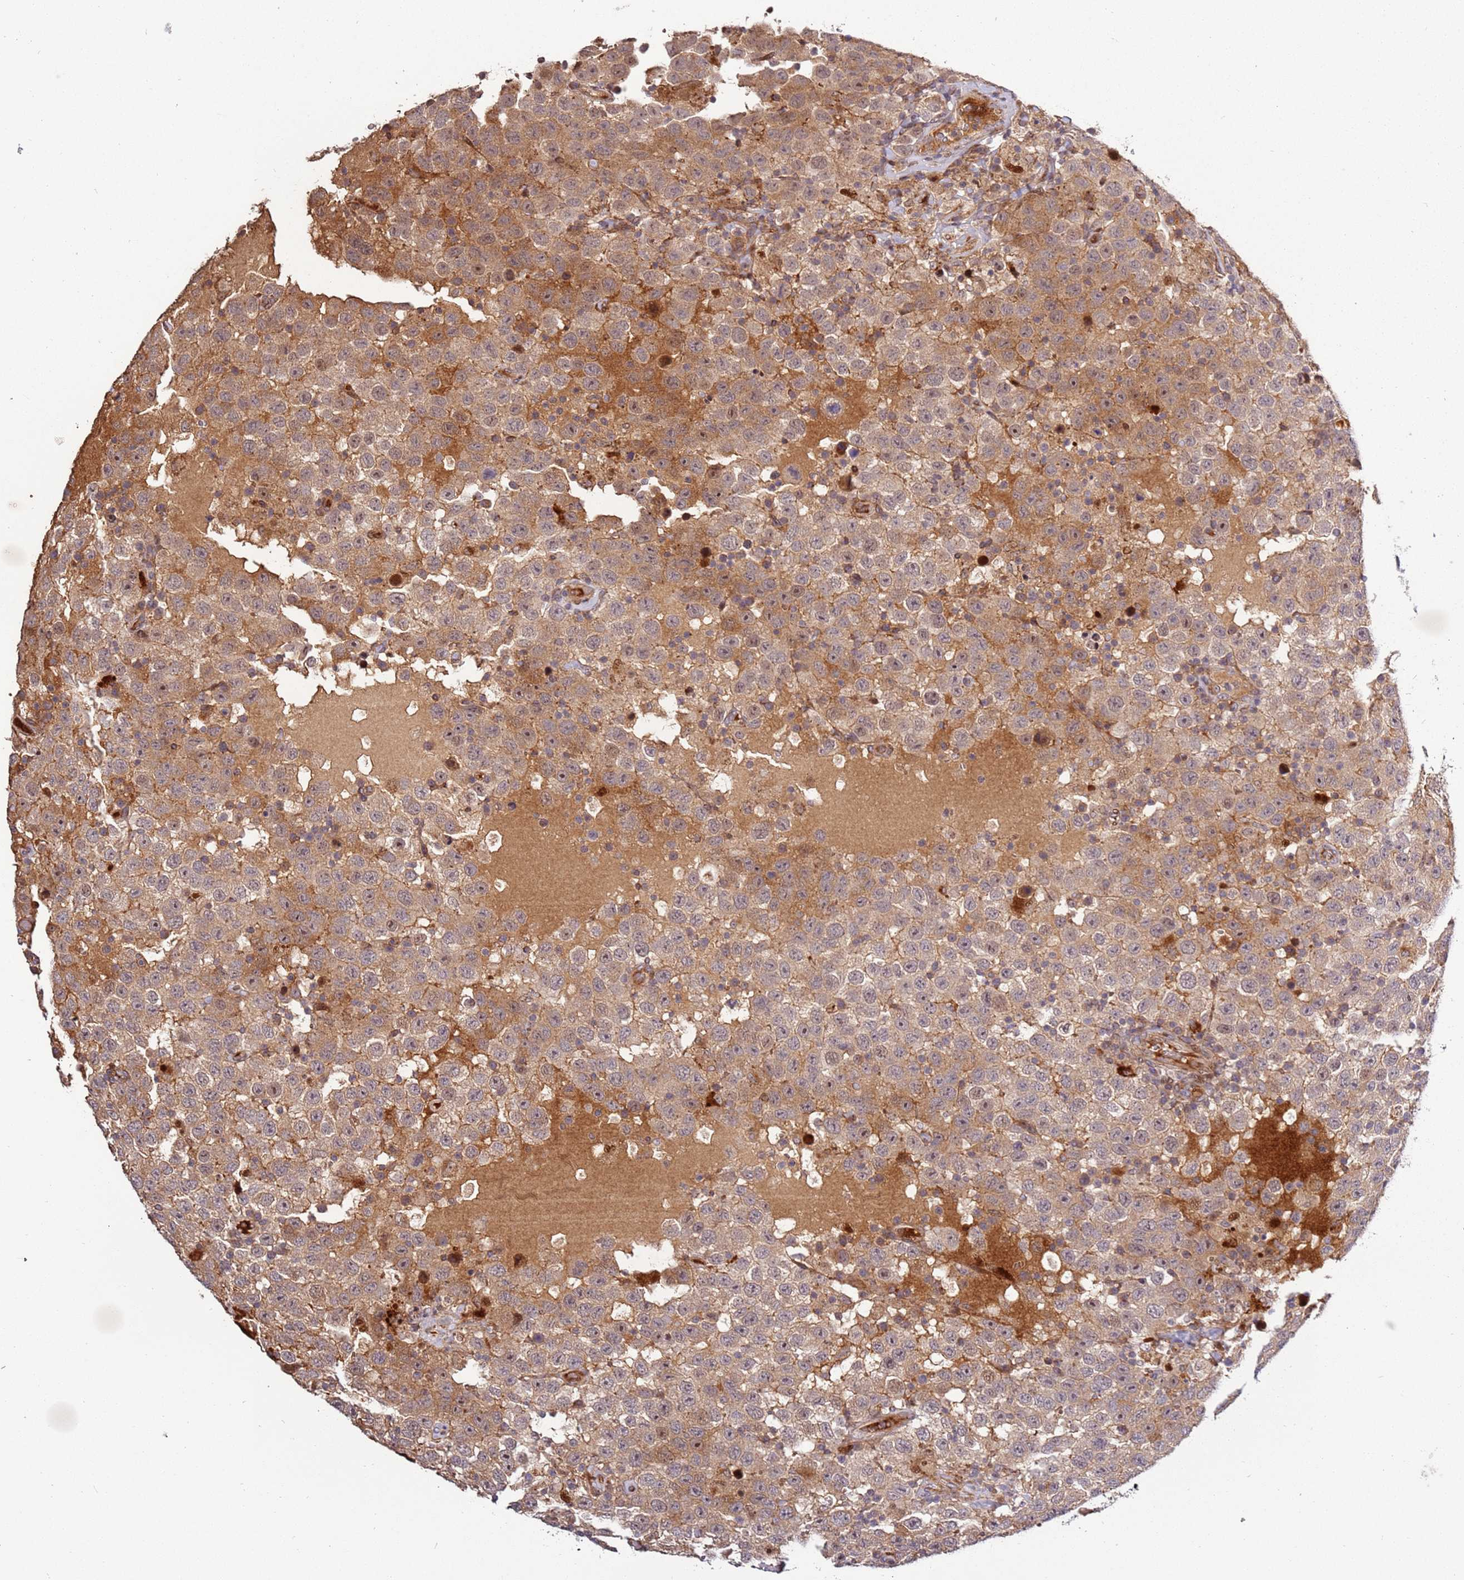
{"staining": {"intensity": "weak", "quantity": ">75%", "location": "cytoplasmic/membranous"}, "tissue": "testis cancer", "cell_type": "Tumor cells", "image_type": "cancer", "snomed": [{"axis": "morphology", "description": "Seminoma, NOS"}, {"axis": "topography", "description": "Testis"}], "caption": "A photomicrograph of human testis cancer (seminoma) stained for a protein exhibits weak cytoplasmic/membranous brown staining in tumor cells. The protein of interest is stained brown, and the nuclei are stained in blue (DAB (3,3'-diaminobenzidine) IHC with brightfield microscopy, high magnification).", "gene": "RHBDL1", "patient": {"sex": "male", "age": 41}}